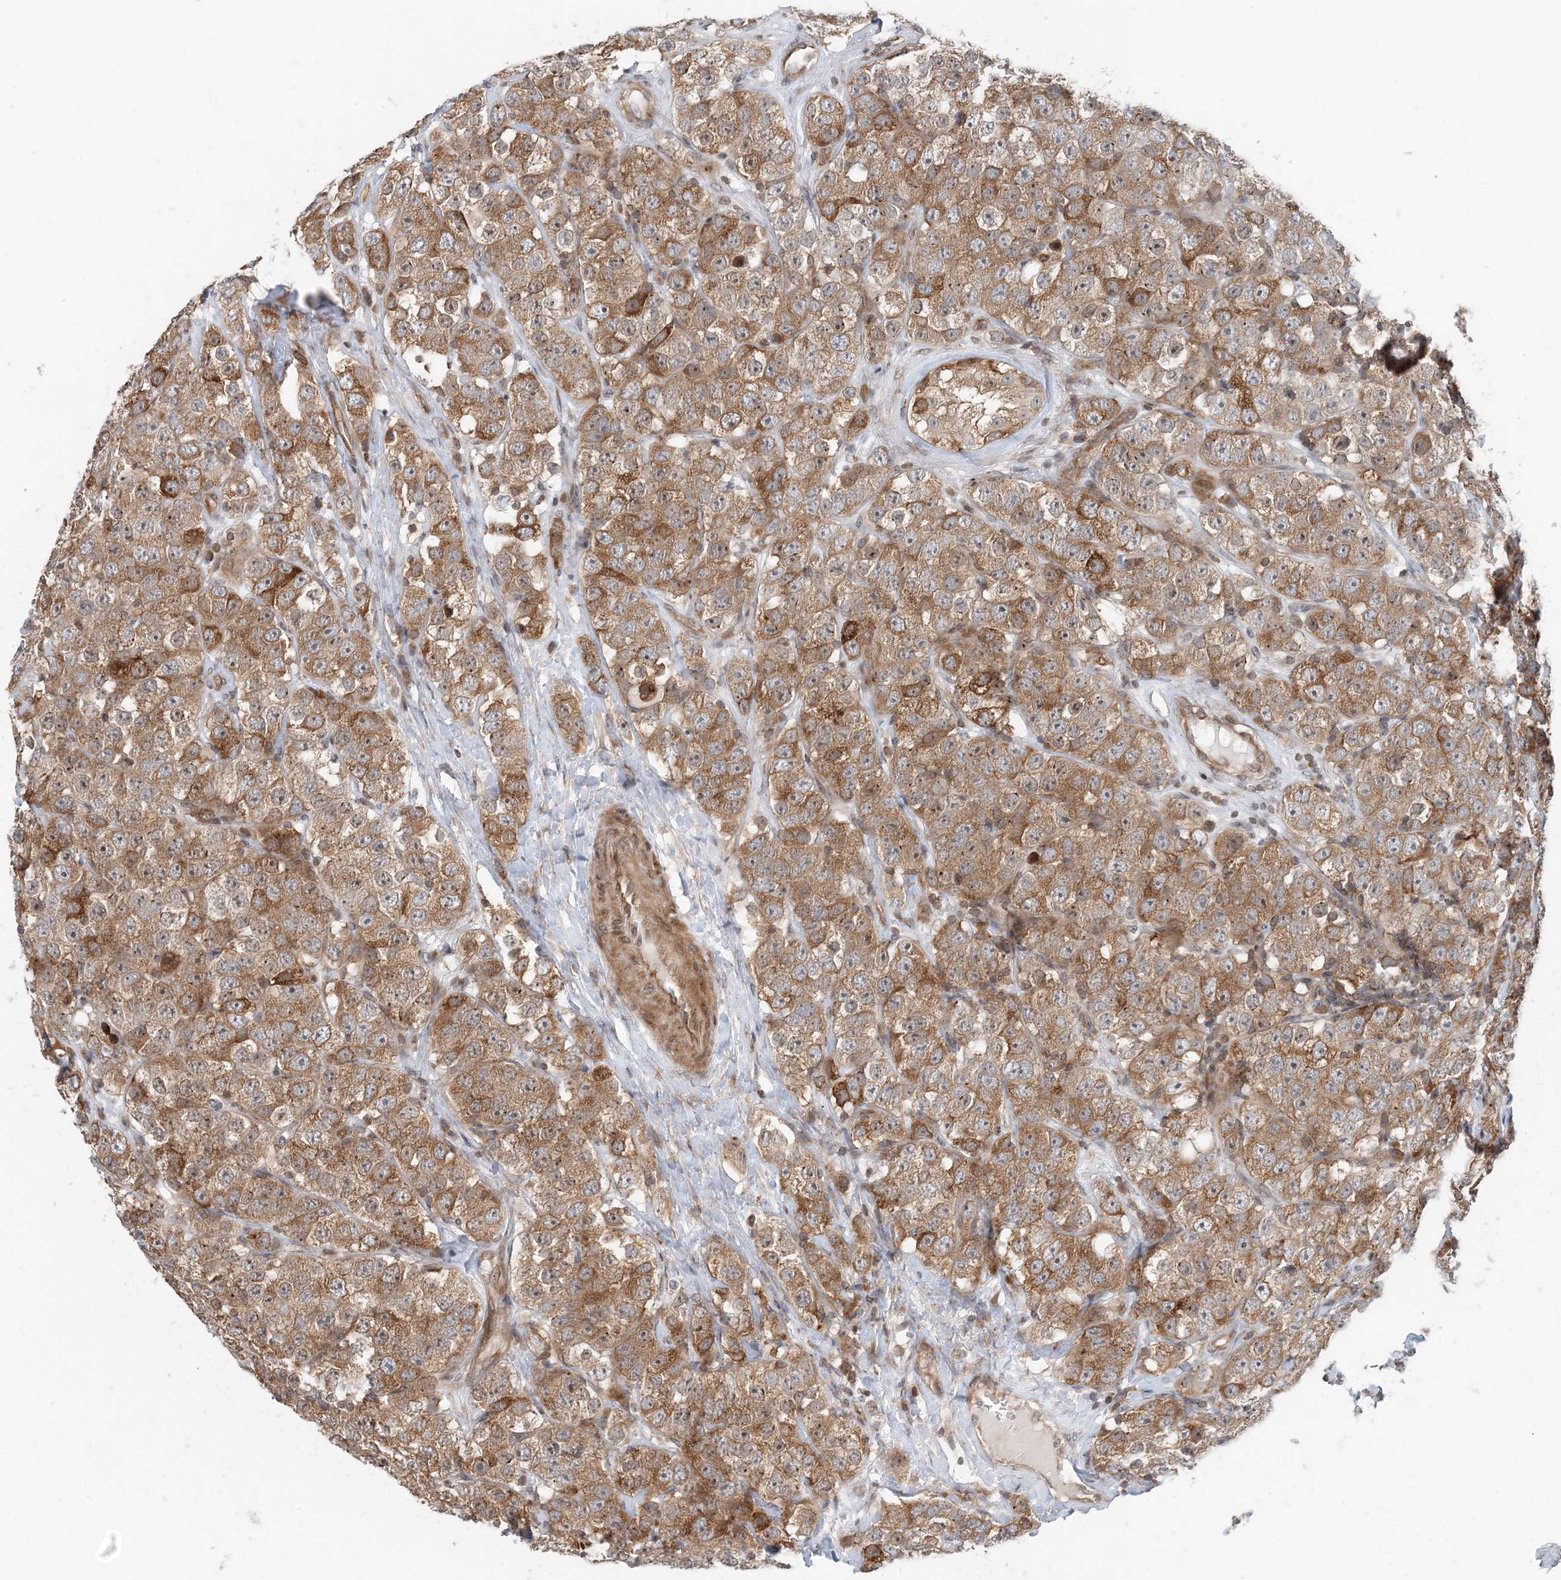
{"staining": {"intensity": "moderate", "quantity": ">75%", "location": "cytoplasmic/membranous"}, "tissue": "testis cancer", "cell_type": "Tumor cells", "image_type": "cancer", "snomed": [{"axis": "morphology", "description": "Seminoma, NOS"}, {"axis": "topography", "description": "Testis"}], "caption": "This is a photomicrograph of immunohistochemistry (IHC) staining of testis cancer, which shows moderate staining in the cytoplasmic/membranous of tumor cells.", "gene": "ATP13A2", "patient": {"sex": "male", "age": 28}}